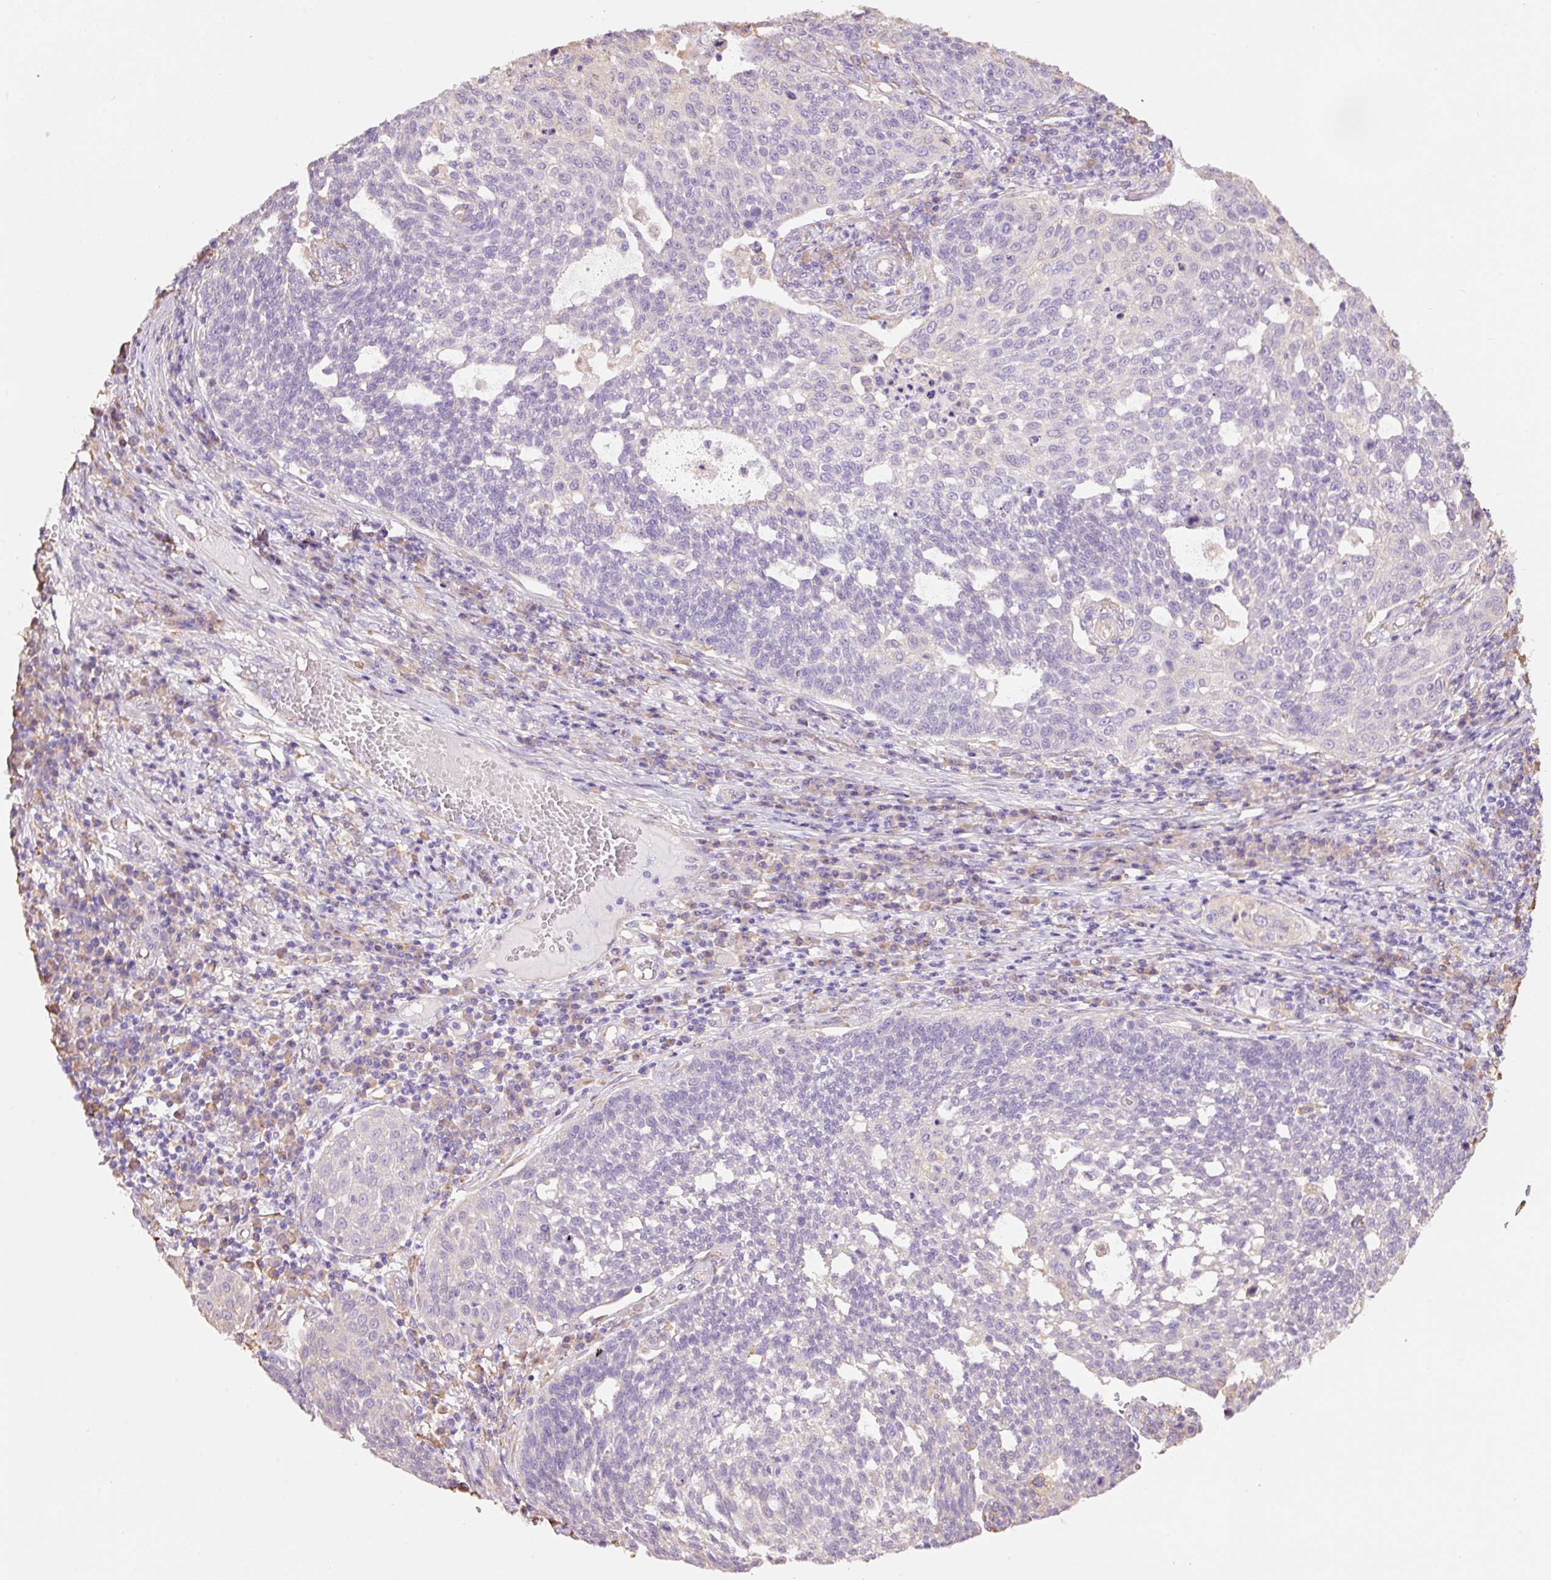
{"staining": {"intensity": "negative", "quantity": "none", "location": "none"}, "tissue": "cervical cancer", "cell_type": "Tumor cells", "image_type": "cancer", "snomed": [{"axis": "morphology", "description": "Squamous cell carcinoma, NOS"}, {"axis": "topography", "description": "Cervix"}], "caption": "IHC of cervical squamous cell carcinoma demonstrates no expression in tumor cells.", "gene": "GCG", "patient": {"sex": "female", "age": 34}}